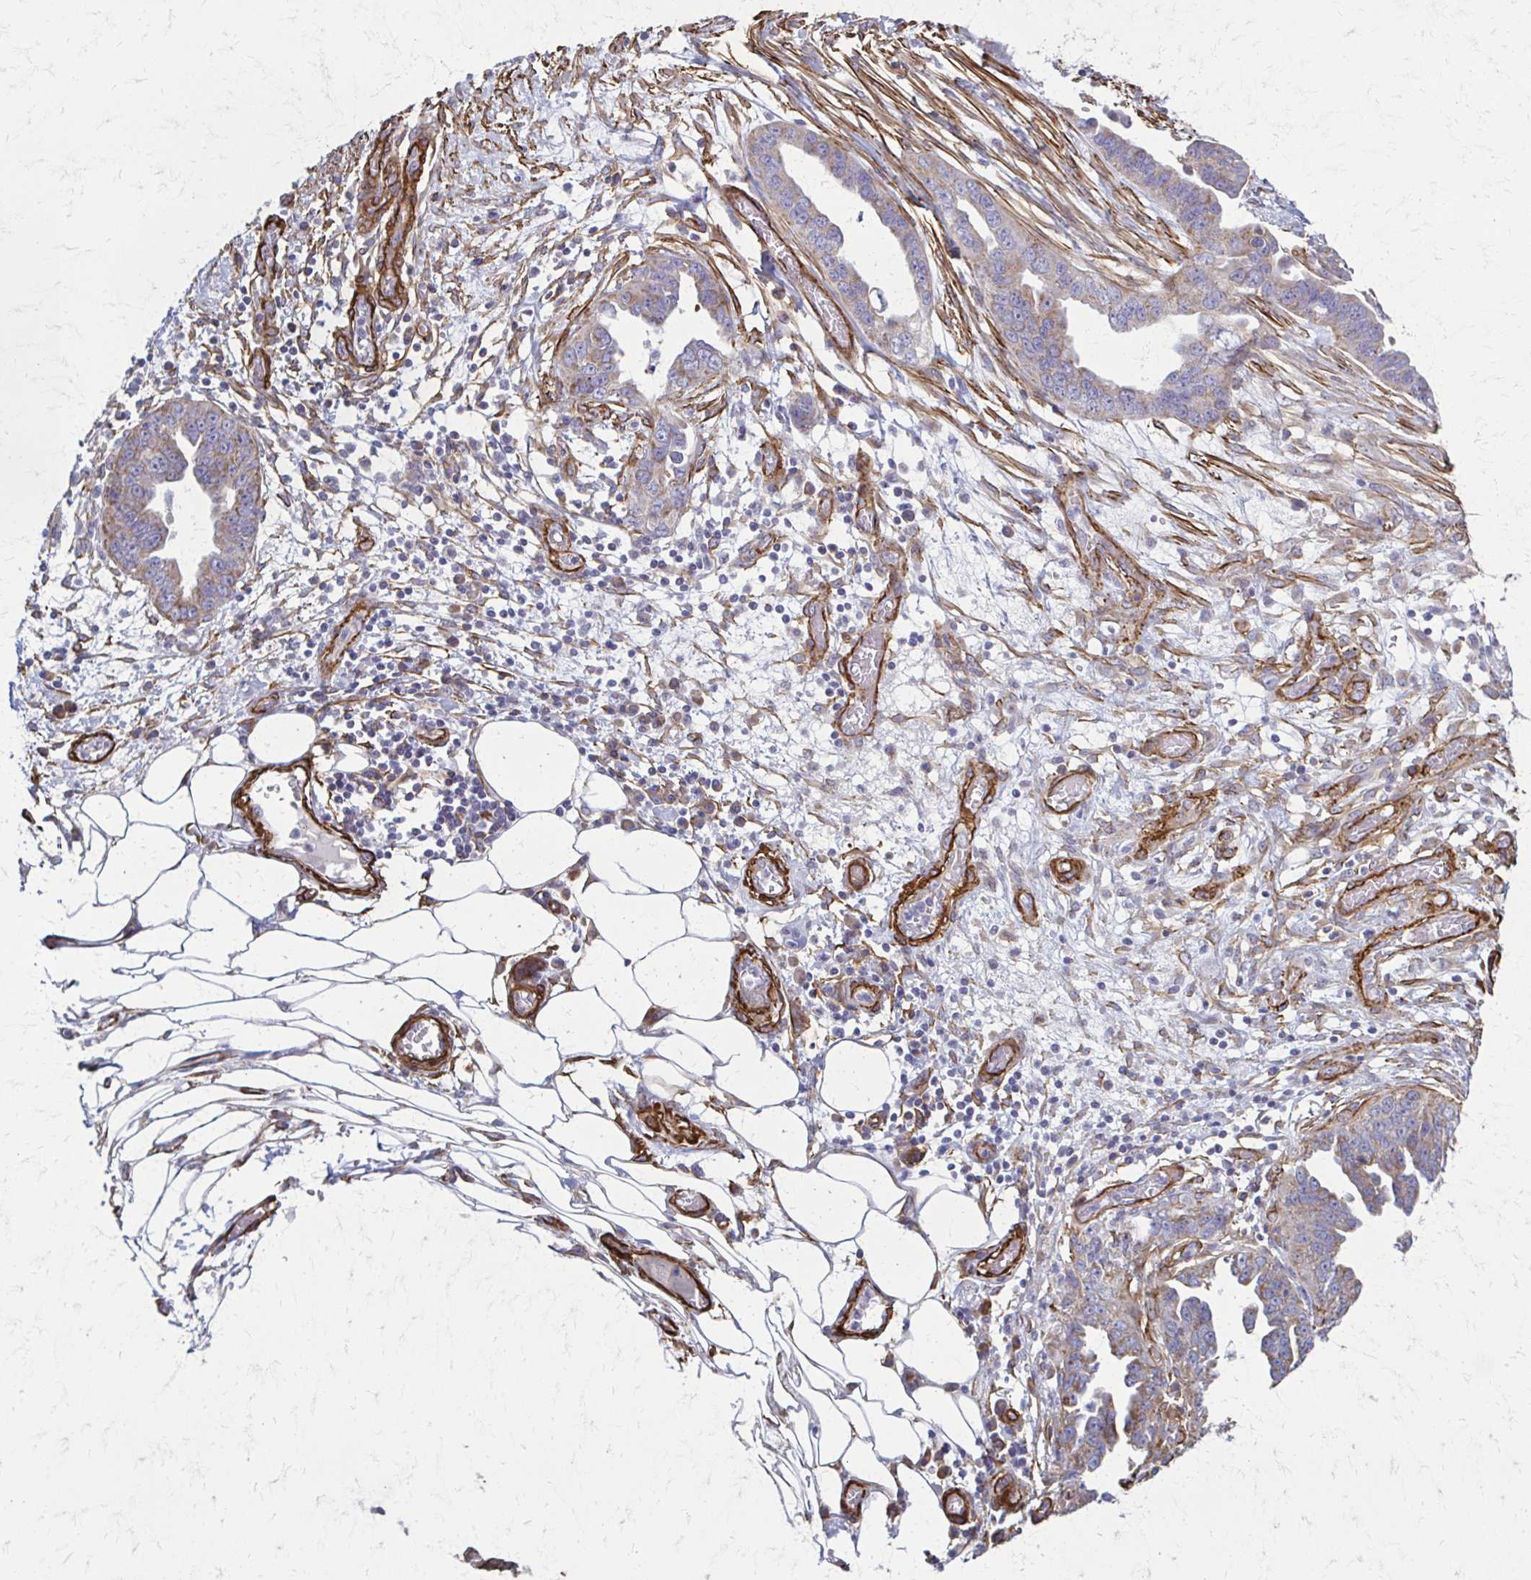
{"staining": {"intensity": "weak", "quantity": ">75%", "location": "cytoplasmic/membranous"}, "tissue": "ovarian cancer", "cell_type": "Tumor cells", "image_type": "cancer", "snomed": [{"axis": "morphology", "description": "Cystadenocarcinoma, serous, NOS"}, {"axis": "topography", "description": "Ovary"}], "caption": "Immunohistochemistry (IHC) micrograph of neoplastic tissue: human serous cystadenocarcinoma (ovarian) stained using IHC shows low levels of weak protein expression localized specifically in the cytoplasmic/membranous of tumor cells, appearing as a cytoplasmic/membranous brown color.", "gene": "TIMMDC1", "patient": {"sex": "female", "age": 75}}